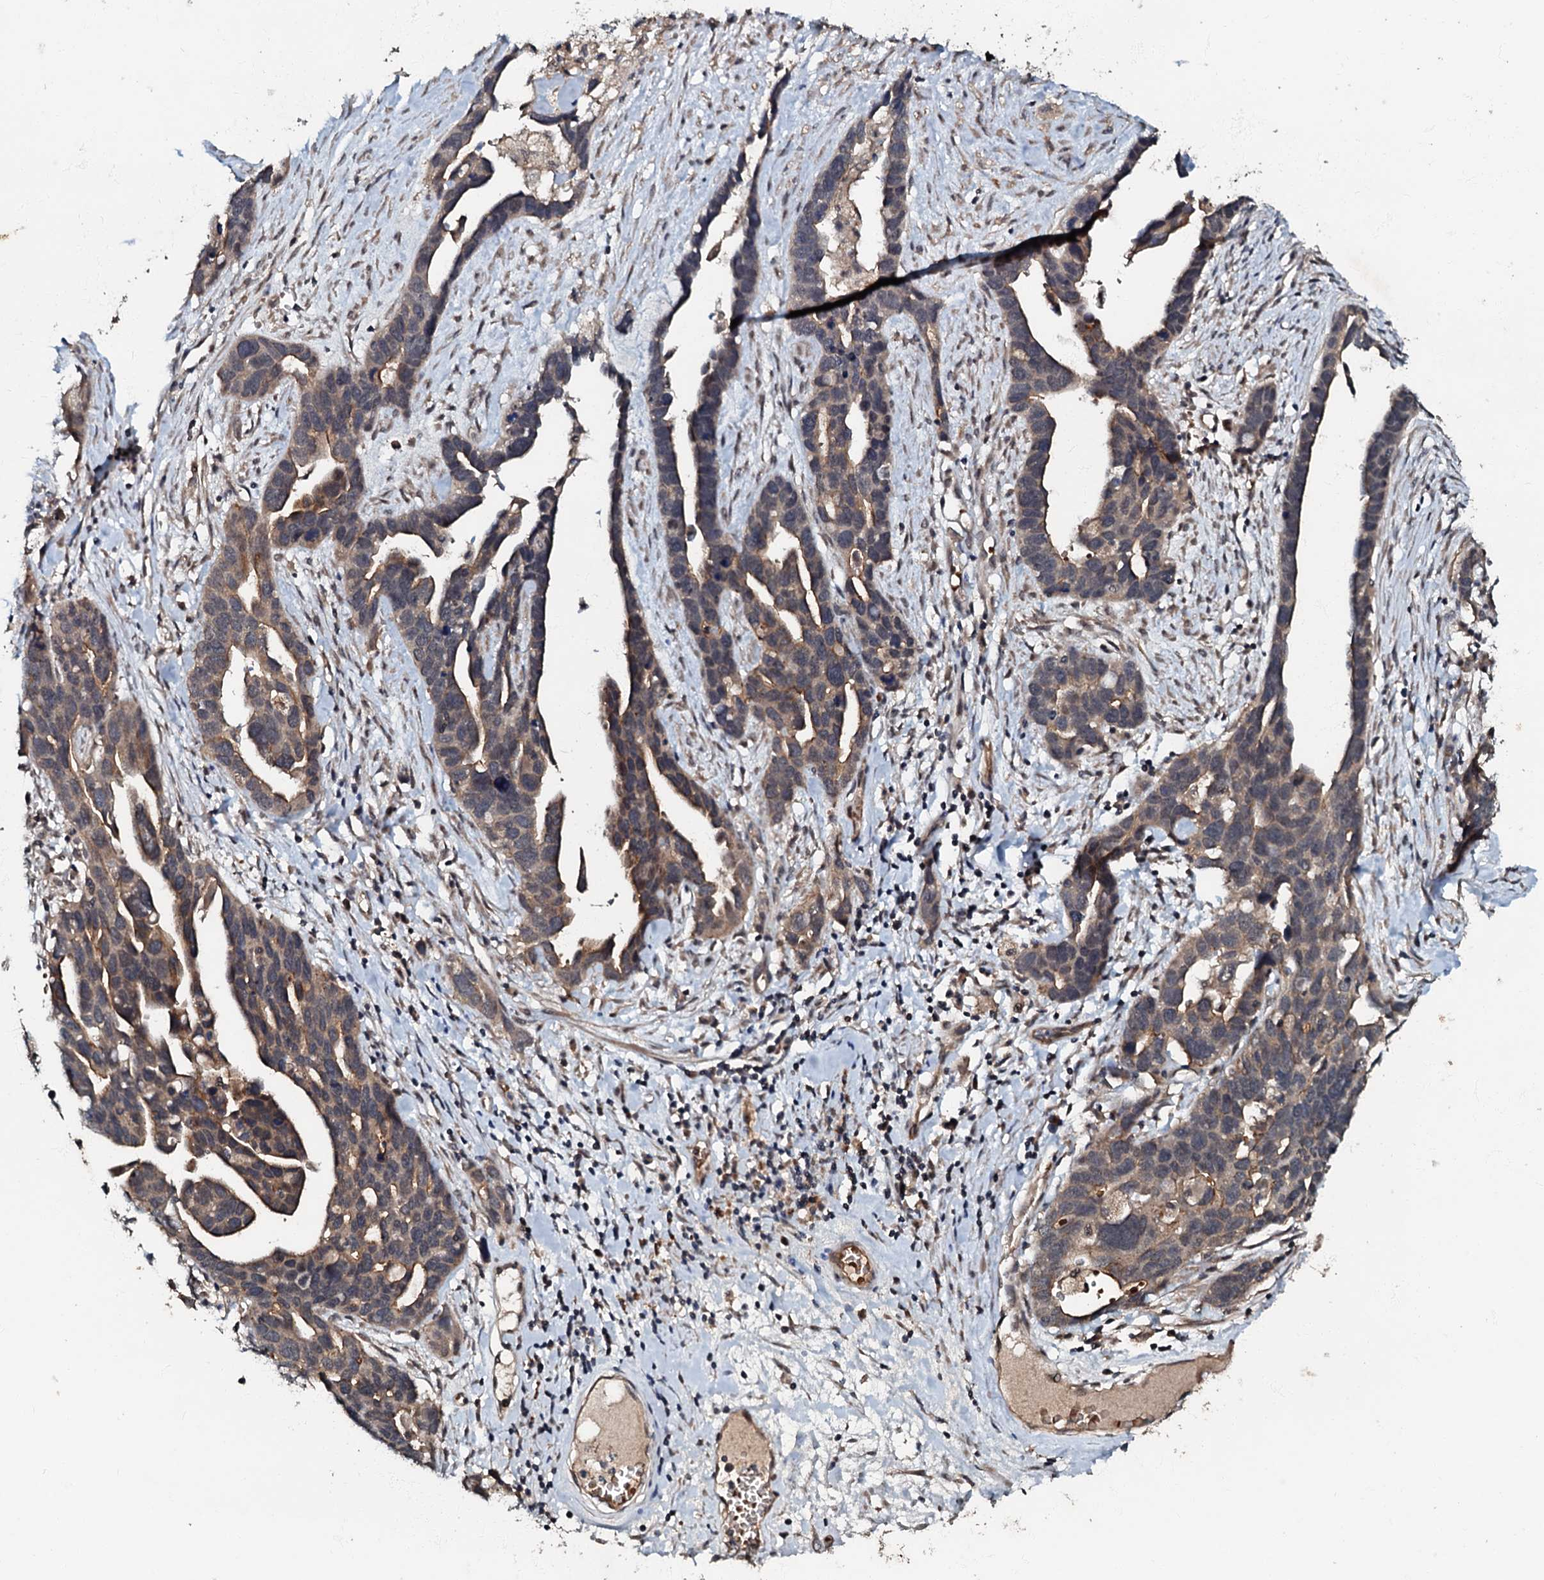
{"staining": {"intensity": "moderate", "quantity": "25%-75%", "location": "cytoplasmic/membranous"}, "tissue": "ovarian cancer", "cell_type": "Tumor cells", "image_type": "cancer", "snomed": [{"axis": "morphology", "description": "Cystadenocarcinoma, serous, NOS"}, {"axis": "topography", "description": "Ovary"}], "caption": "Immunohistochemical staining of ovarian cancer (serous cystadenocarcinoma) shows medium levels of moderate cytoplasmic/membranous protein staining in about 25%-75% of tumor cells.", "gene": "MANSC4", "patient": {"sex": "female", "age": 54}}